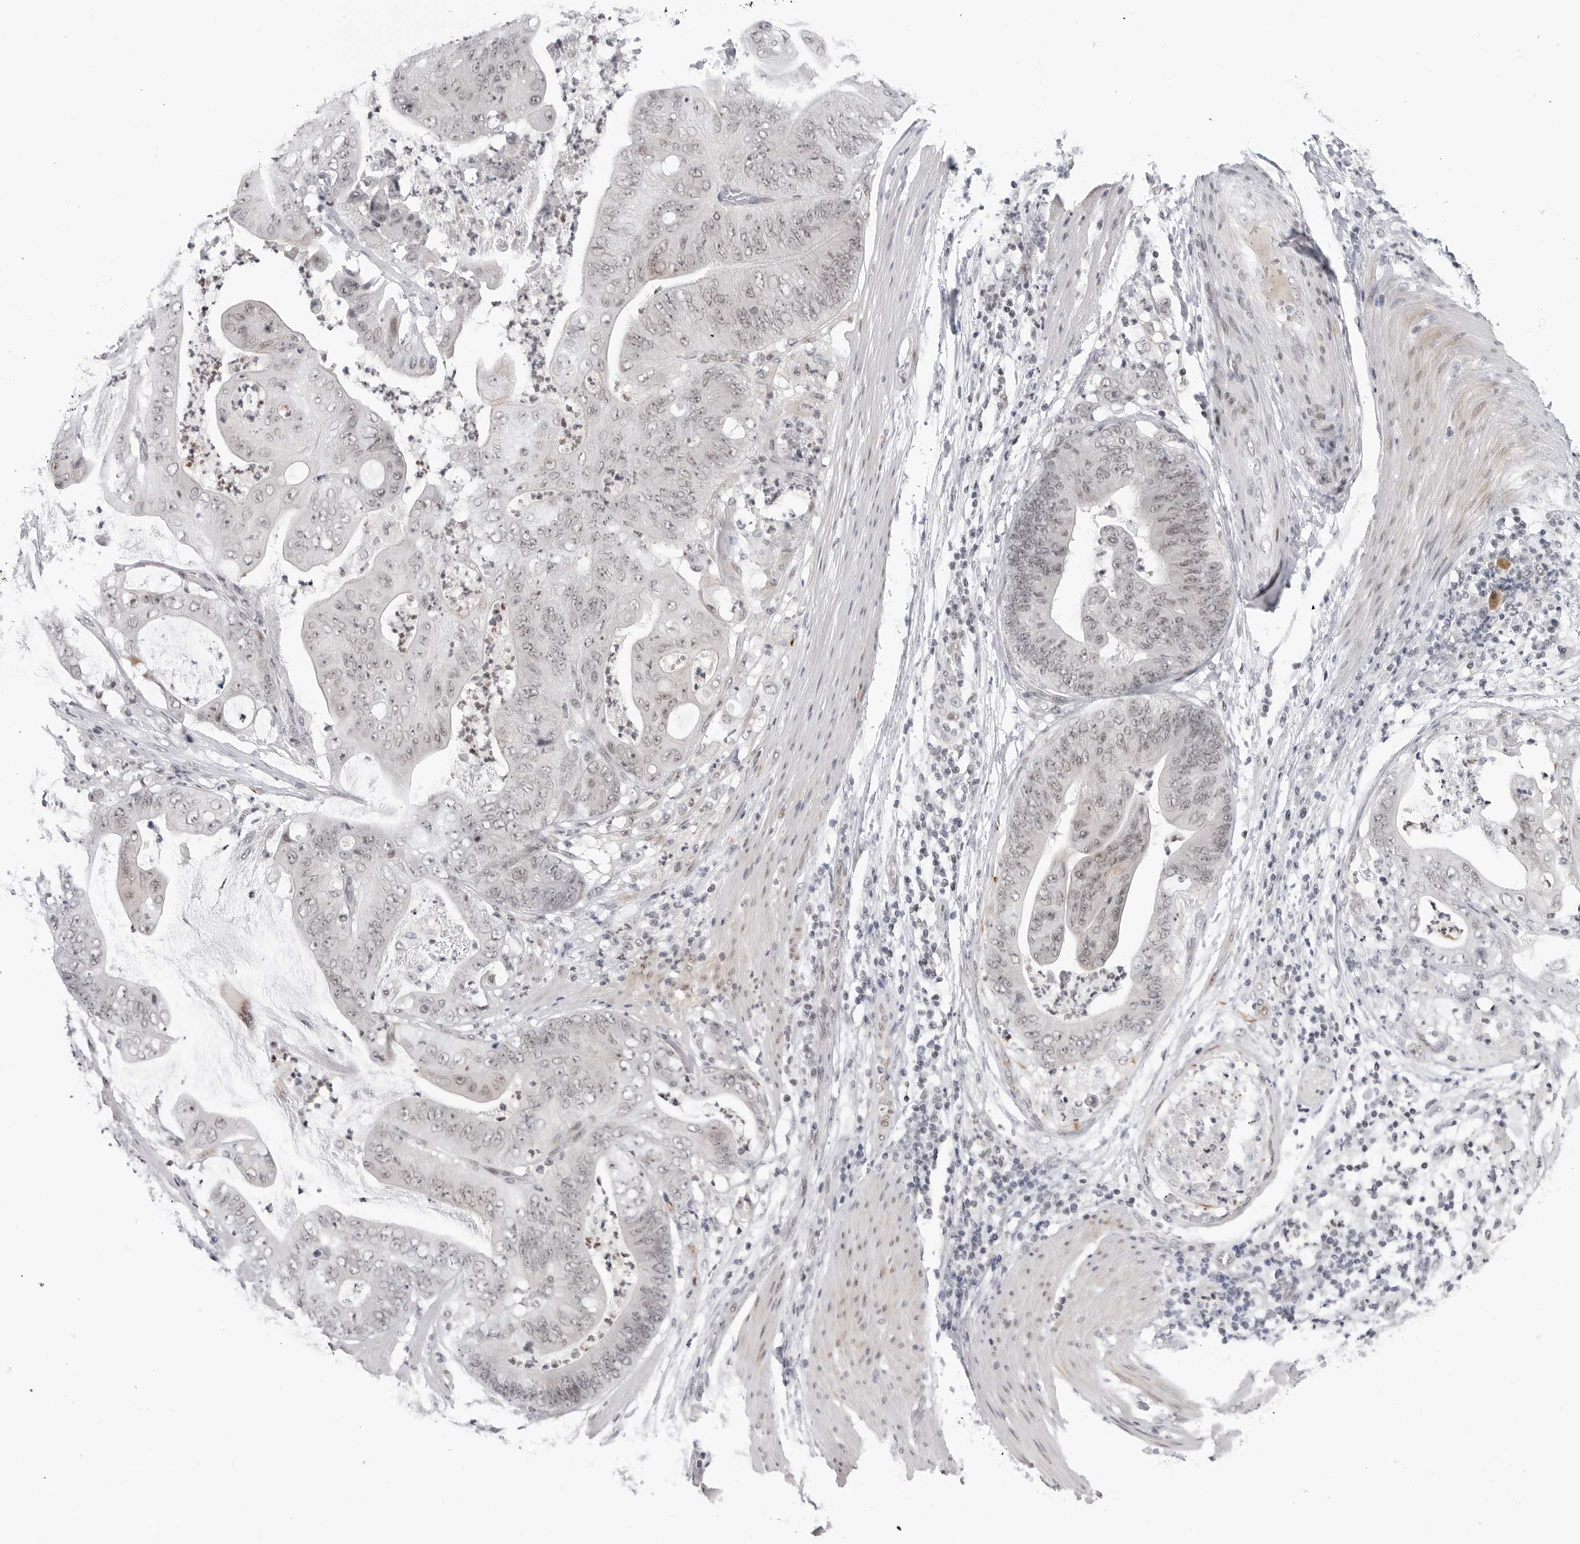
{"staining": {"intensity": "weak", "quantity": "<25%", "location": "nuclear"}, "tissue": "stomach cancer", "cell_type": "Tumor cells", "image_type": "cancer", "snomed": [{"axis": "morphology", "description": "Adenocarcinoma, NOS"}, {"axis": "topography", "description": "Stomach"}], "caption": "High power microscopy histopathology image of an immunohistochemistry photomicrograph of stomach cancer (adenocarcinoma), revealing no significant staining in tumor cells. (DAB IHC, high magnification).", "gene": "TRIM66", "patient": {"sex": "female", "age": 73}}